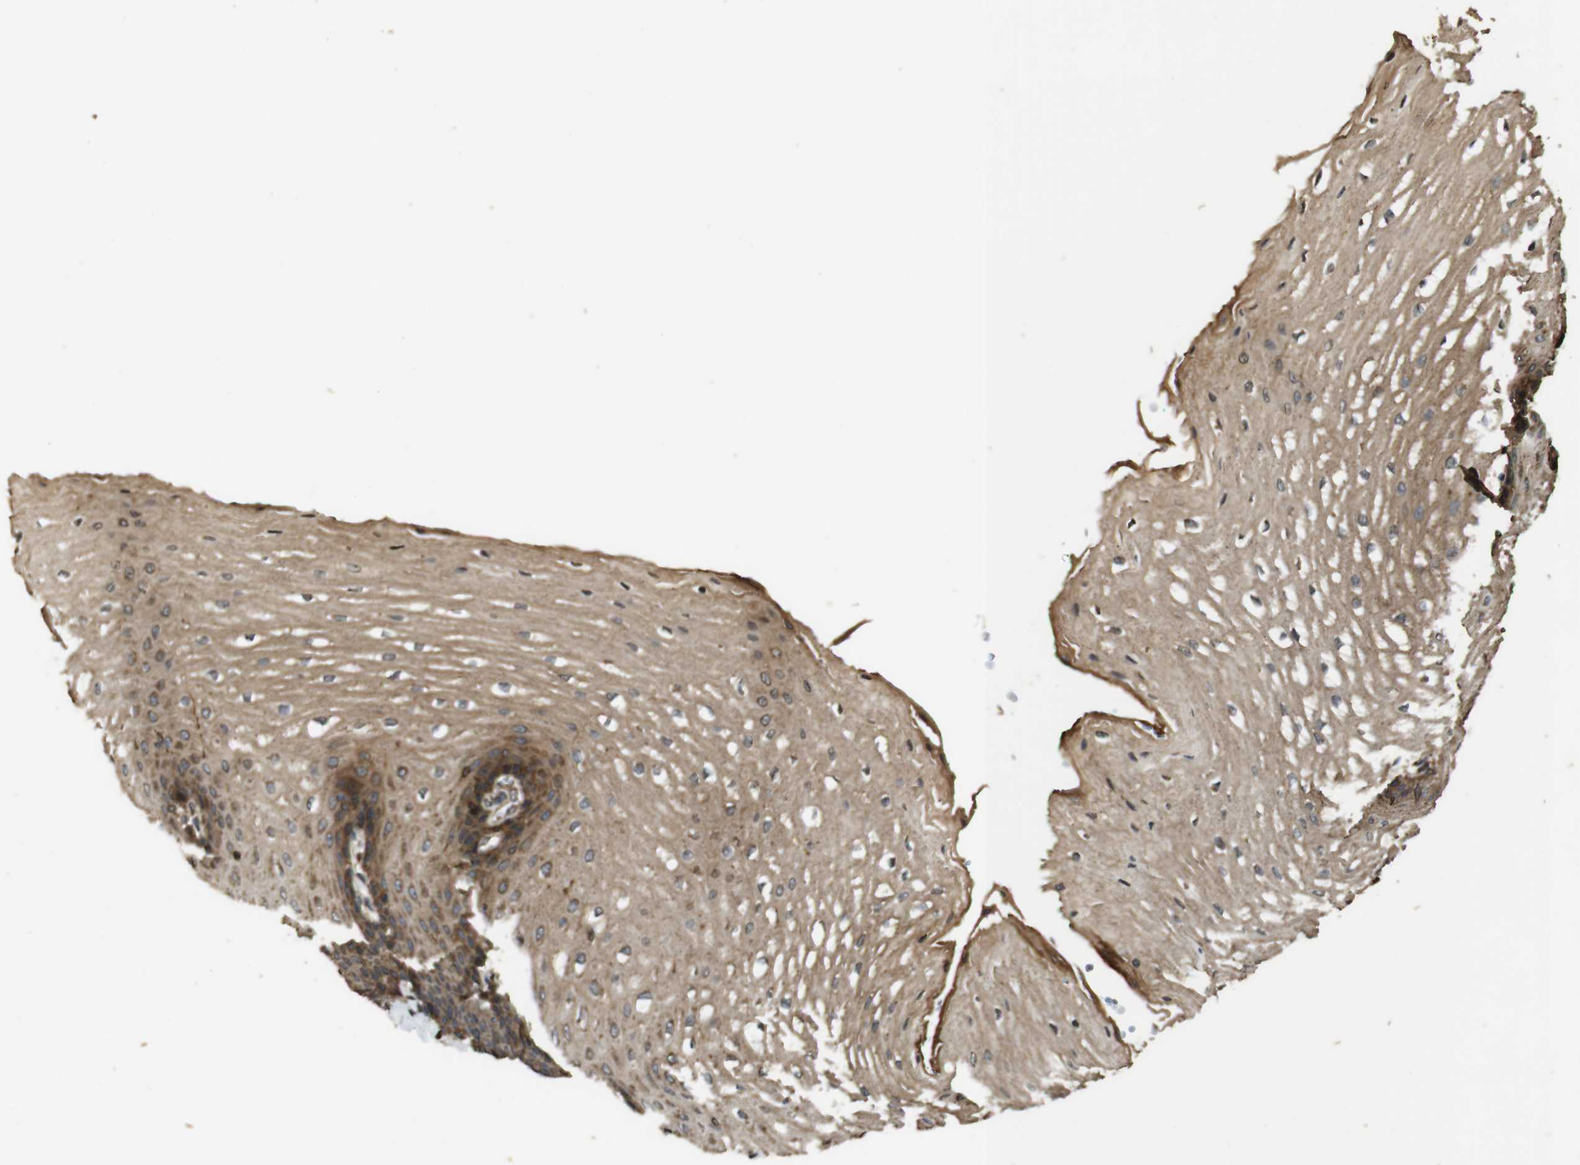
{"staining": {"intensity": "strong", "quantity": ">75%", "location": "cytoplasmic/membranous"}, "tissue": "esophagus", "cell_type": "Squamous epithelial cells", "image_type": "normal", "snomed": [{"axis": "morphology", "description": "Normal tissue, NOS"}, {"axis": "topography", "description": "Esophagus"}], "caption": "Immunohistochemical staining of unremarkable human esophagus exhibits >75% levels of strong cytoplasmic/membranous protein staining in approximately >75% of squamous epithelial cells.", "gene": "BAG4", "patient": {"sex": "male", "age": 54}}